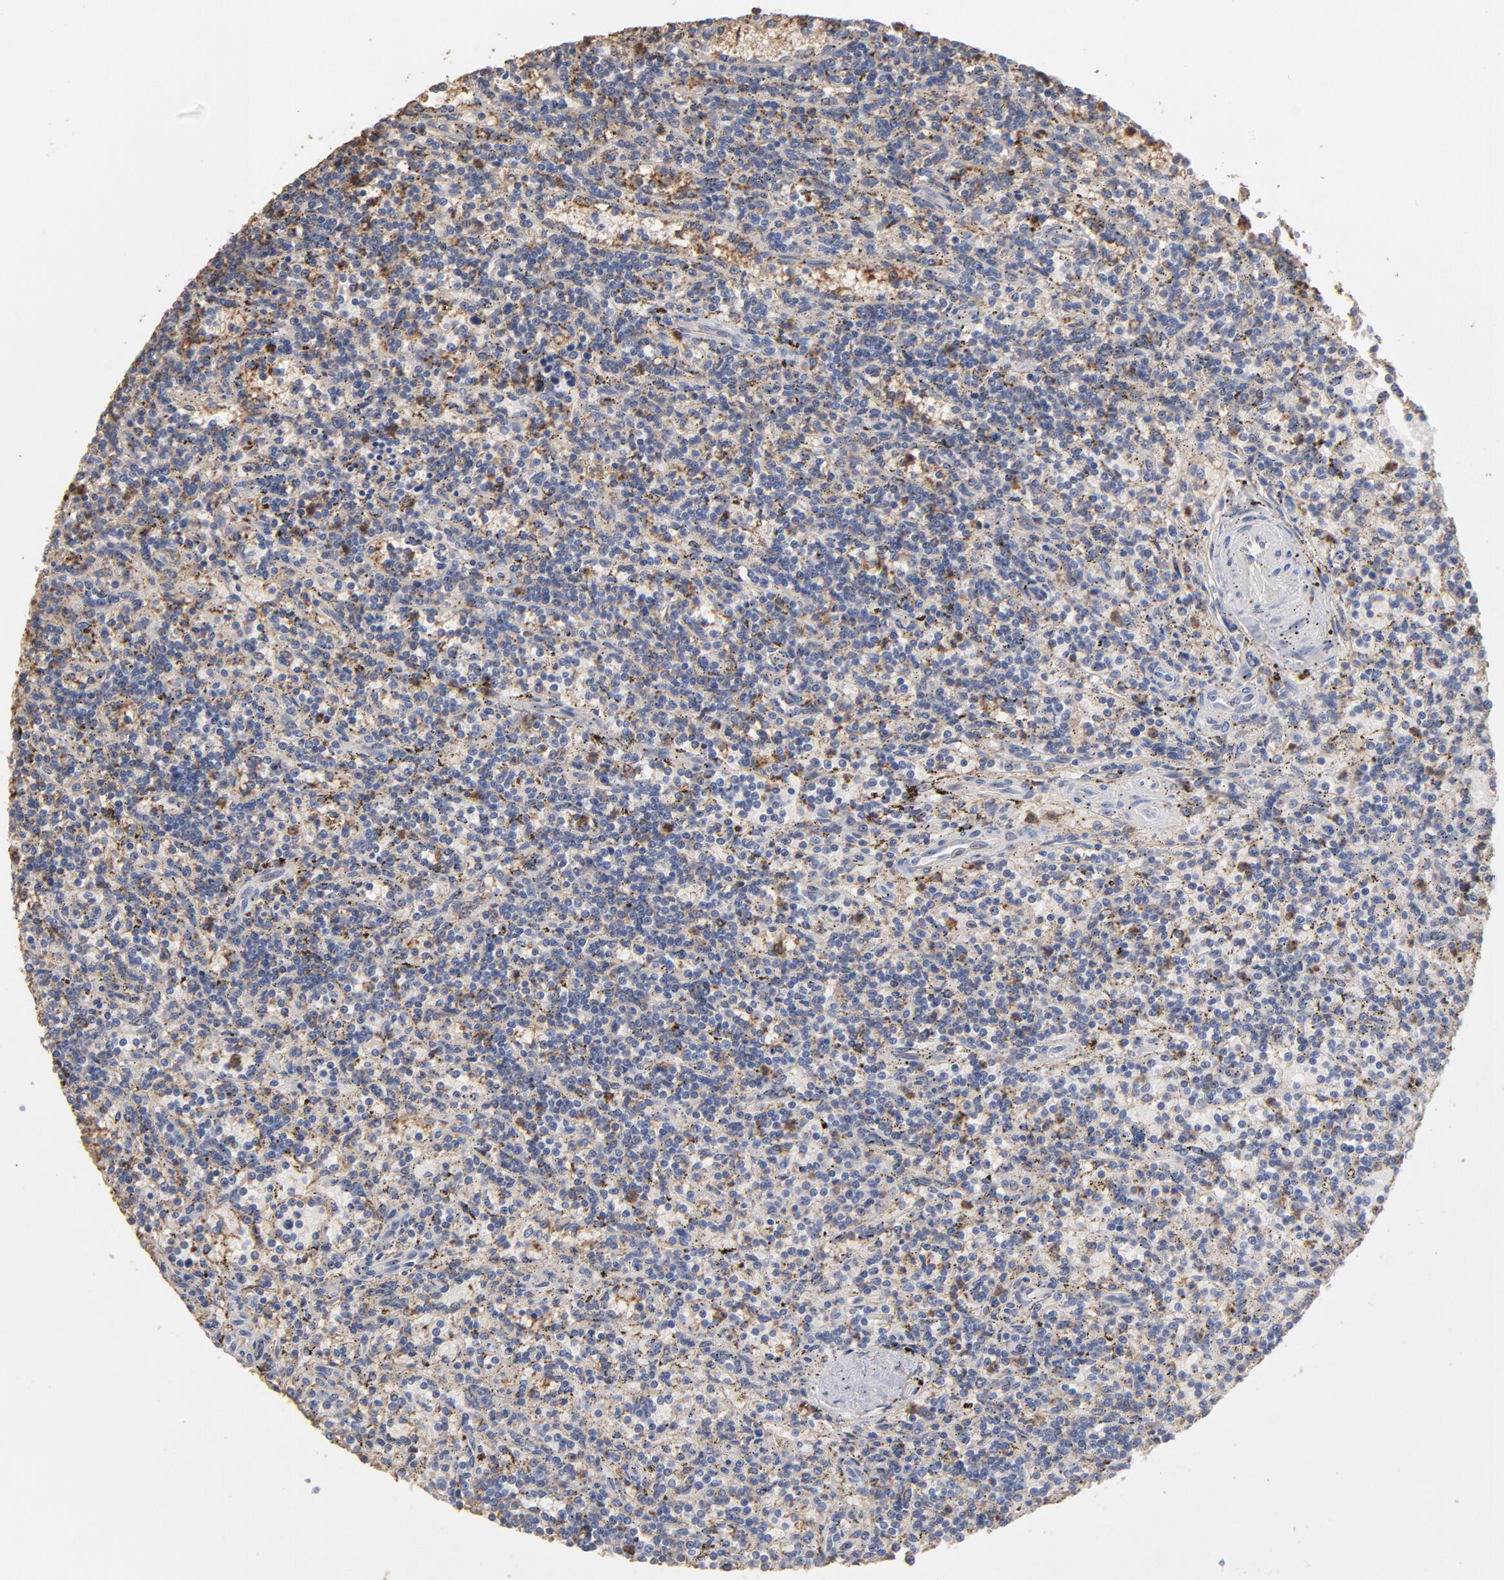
{"staining": {"intensity": "moderate", "quantity": "25%-75%", "location": "cytoplasmic/membranous"}, "tissue": "lymphoma", "cell_type": "Tumor cells", "image_type": "cancer", "snomed": [{"axis": "morphology", "description": "Malignant lymphoma, non-Hodgkin's type, Low grade"}, {"axis": "topography", "description": "Spleen"}], "caption": "Immunohistochemistry (IHC) image of neoplastic tissue: human malignant lymphoma, non-Hodgkin's type (low-grade) stained using immunohistochemistry reveals medium levels of moderate protein expression localized specifically in the cytoplasmic/membranous of tumor cells, appearing as a cytoplasmic/membranous brown color.", "gene": "PNMA1", "patient": {"sex": "male", "age": 73}}